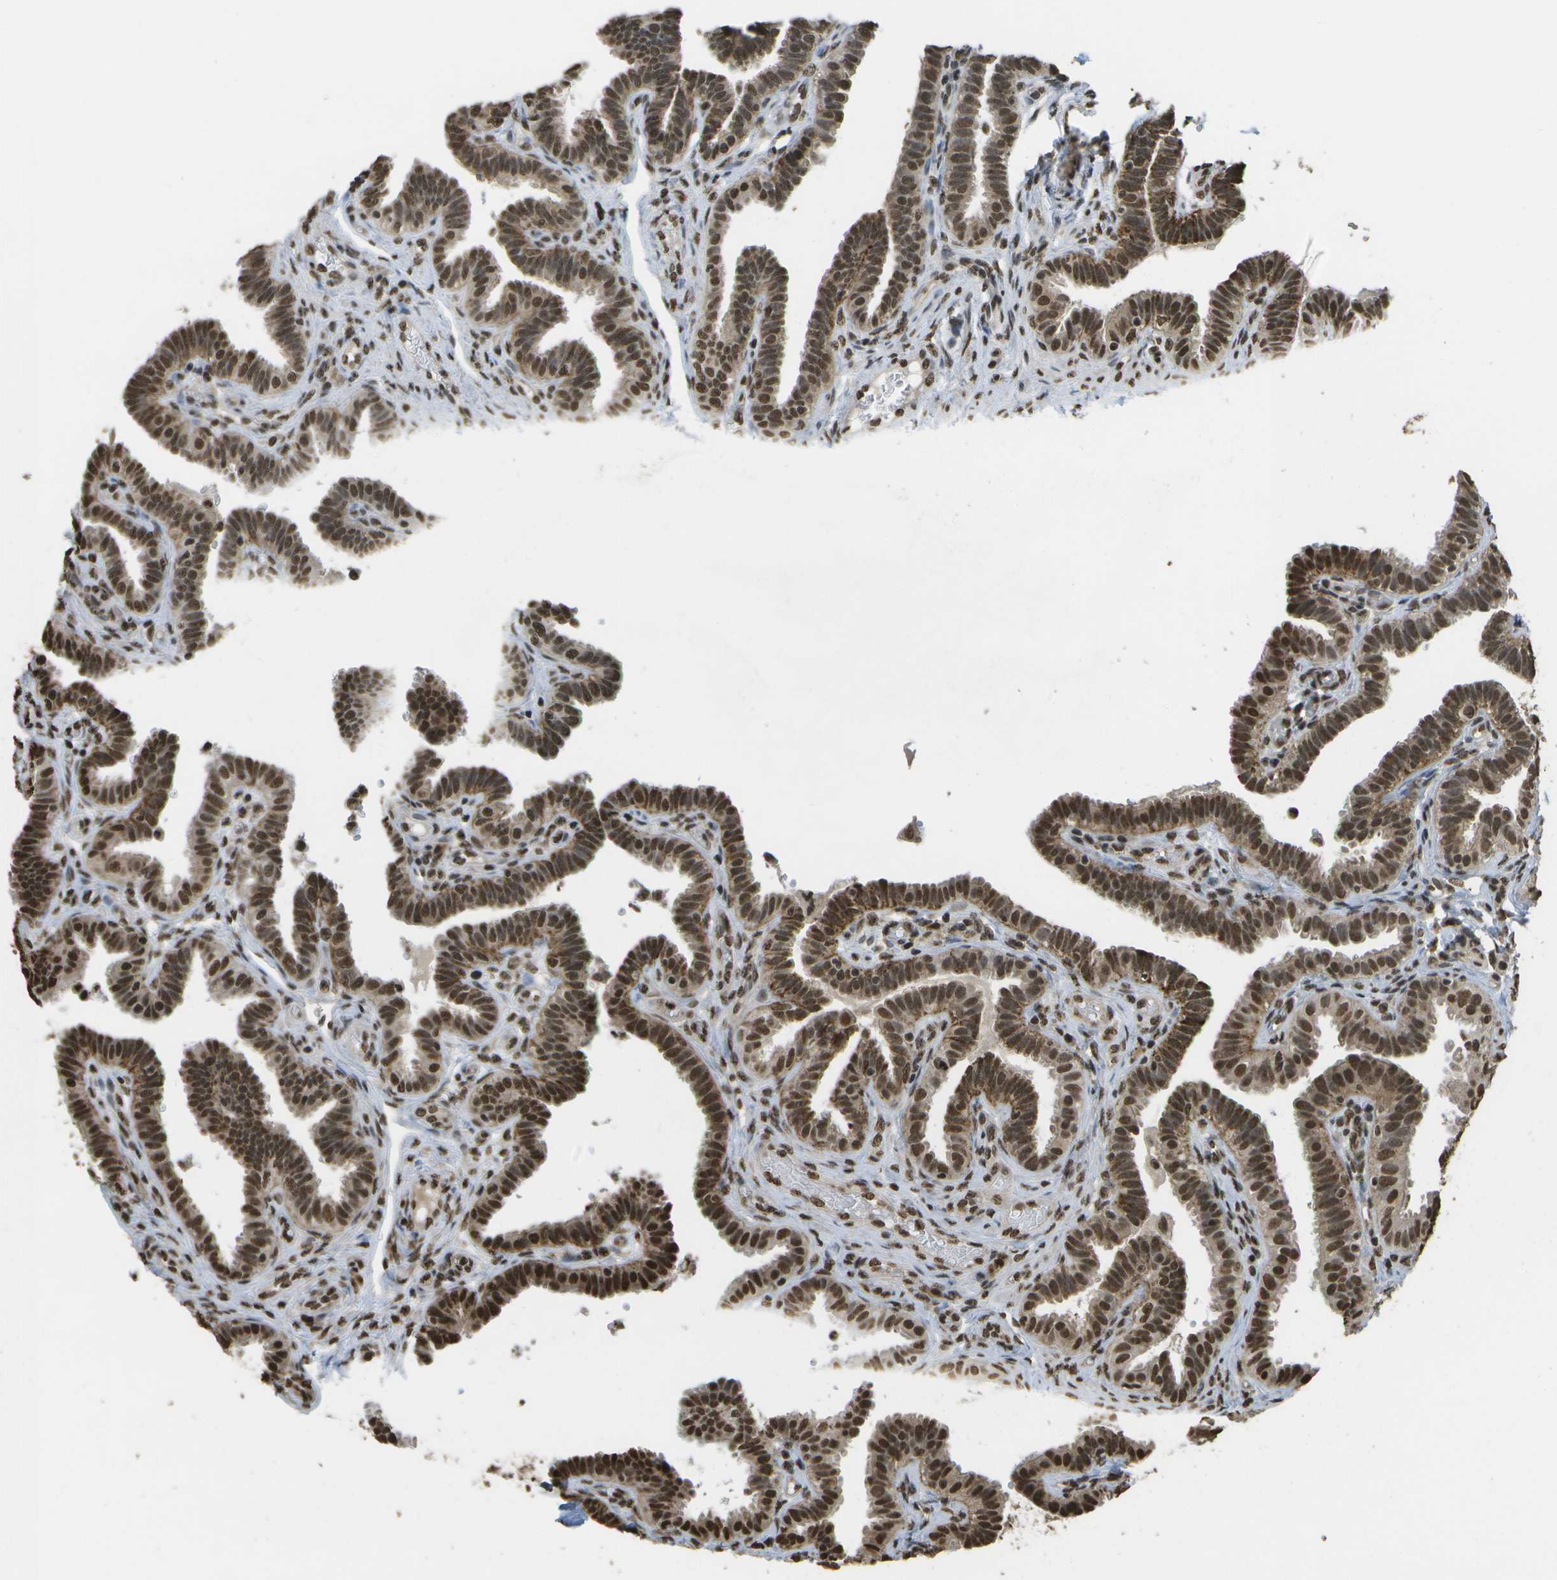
{"staining": {"intensity": "moderate", "quantity": ">75%", "location": "cytoplasmic/membranous,nuclear"}, "tissue": "fallopian tube", "cell_type": "Glandular cells", "image_type": "normal", "snomed": [{"axis": "morphology", "description": "Normal tissue, NOS"}, {"axis": "topography", "description": "Fallopian tube"}, {"axis": "topography", "description": "Placenta"}], "caption": "A medium amount of moderate cytoplasmic/membranous,nuclear staining is identified in approximately >75% of glandular cells in normal fallopian tube. (DAB (3,3'-diaminobenzidine) IHC with brightfield microscopy, high magnification).", "gene": "SPEN", "patient": {"sex": "female", "age": 34}}